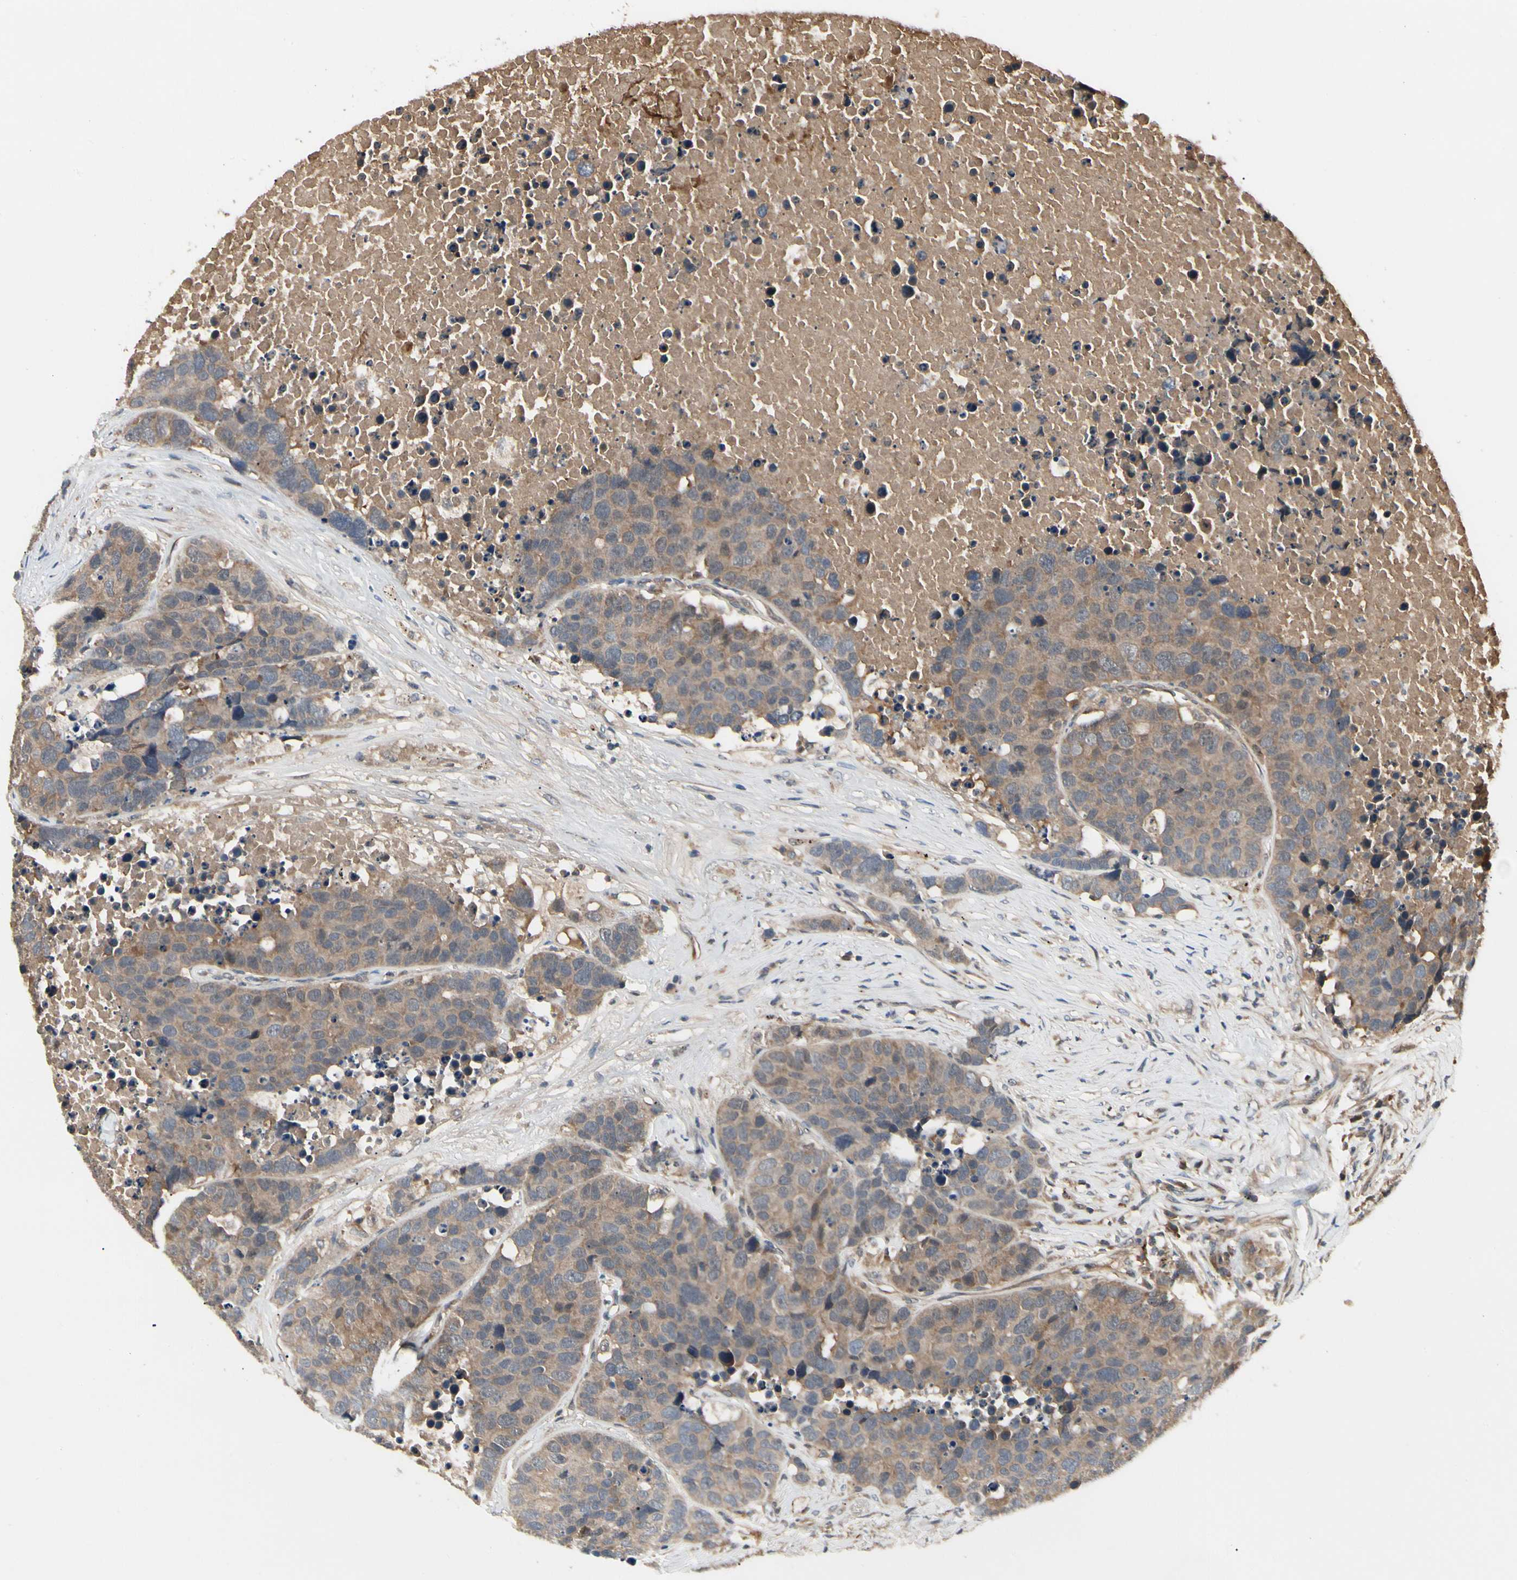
{"staining": {"intensity": "moderate", "quantity": ">75%", "location": "cytoplasmic/membranous"}, "tissue": "carcinoid", "cell_type": "Tumor cells", "image_type": "cancer", "snomed": [{"axis": "morphology", "description": "Carcinoid, malignant, NOS"}, {"axis": "topography", "description": "Lung"}], "caption": "This image demonstrates immunohistochemistry staining of carcinoid (malignant), with medium moderate cytoplasmic/membranous expression in about >75% of tumor cells.", "gene": "RNF14", "patient": {"sex": "male", "age": 60}}